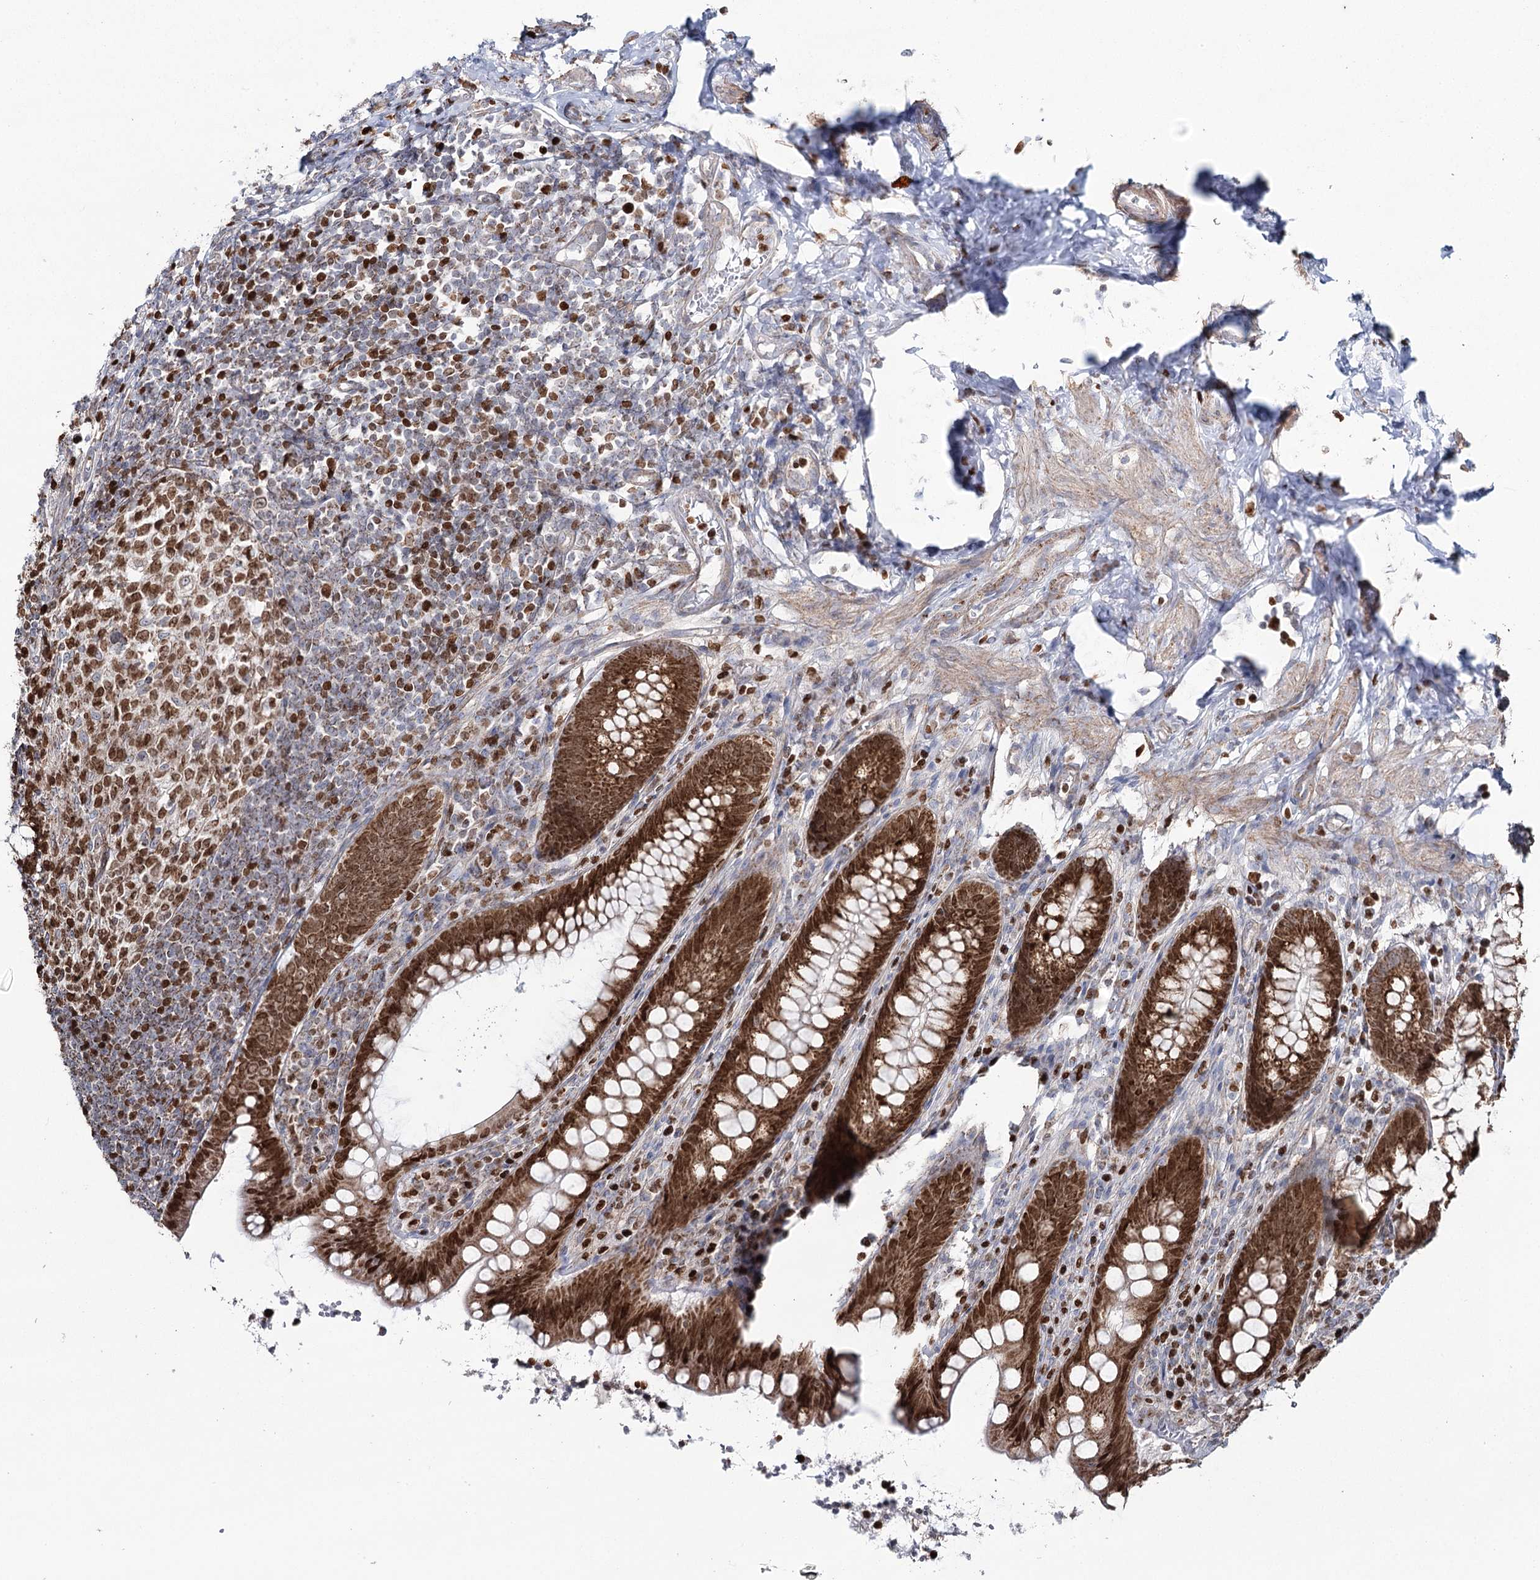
{"staining": {"intensity": "strong", "quantity": ">75%", "location": "cytoplasmic/membranous,nuclear"}, "tissue": "appendix", "cell_type": "Glandular cells", "image_type": "normal", "snomed": [{"axis": "morphology", "description": "Normal tissue, NOS"}, {"axis": "topography", "description": "Appendix"}], "caption": "Brown immunohistochemical staining in unremarkable human appendix demonstrates strong cytoplasmic/membranous,nuclear expression in approximately >75% of glandular cells.", "gene": "PDHX", "patient": {"sex": "female", "age": 33}}